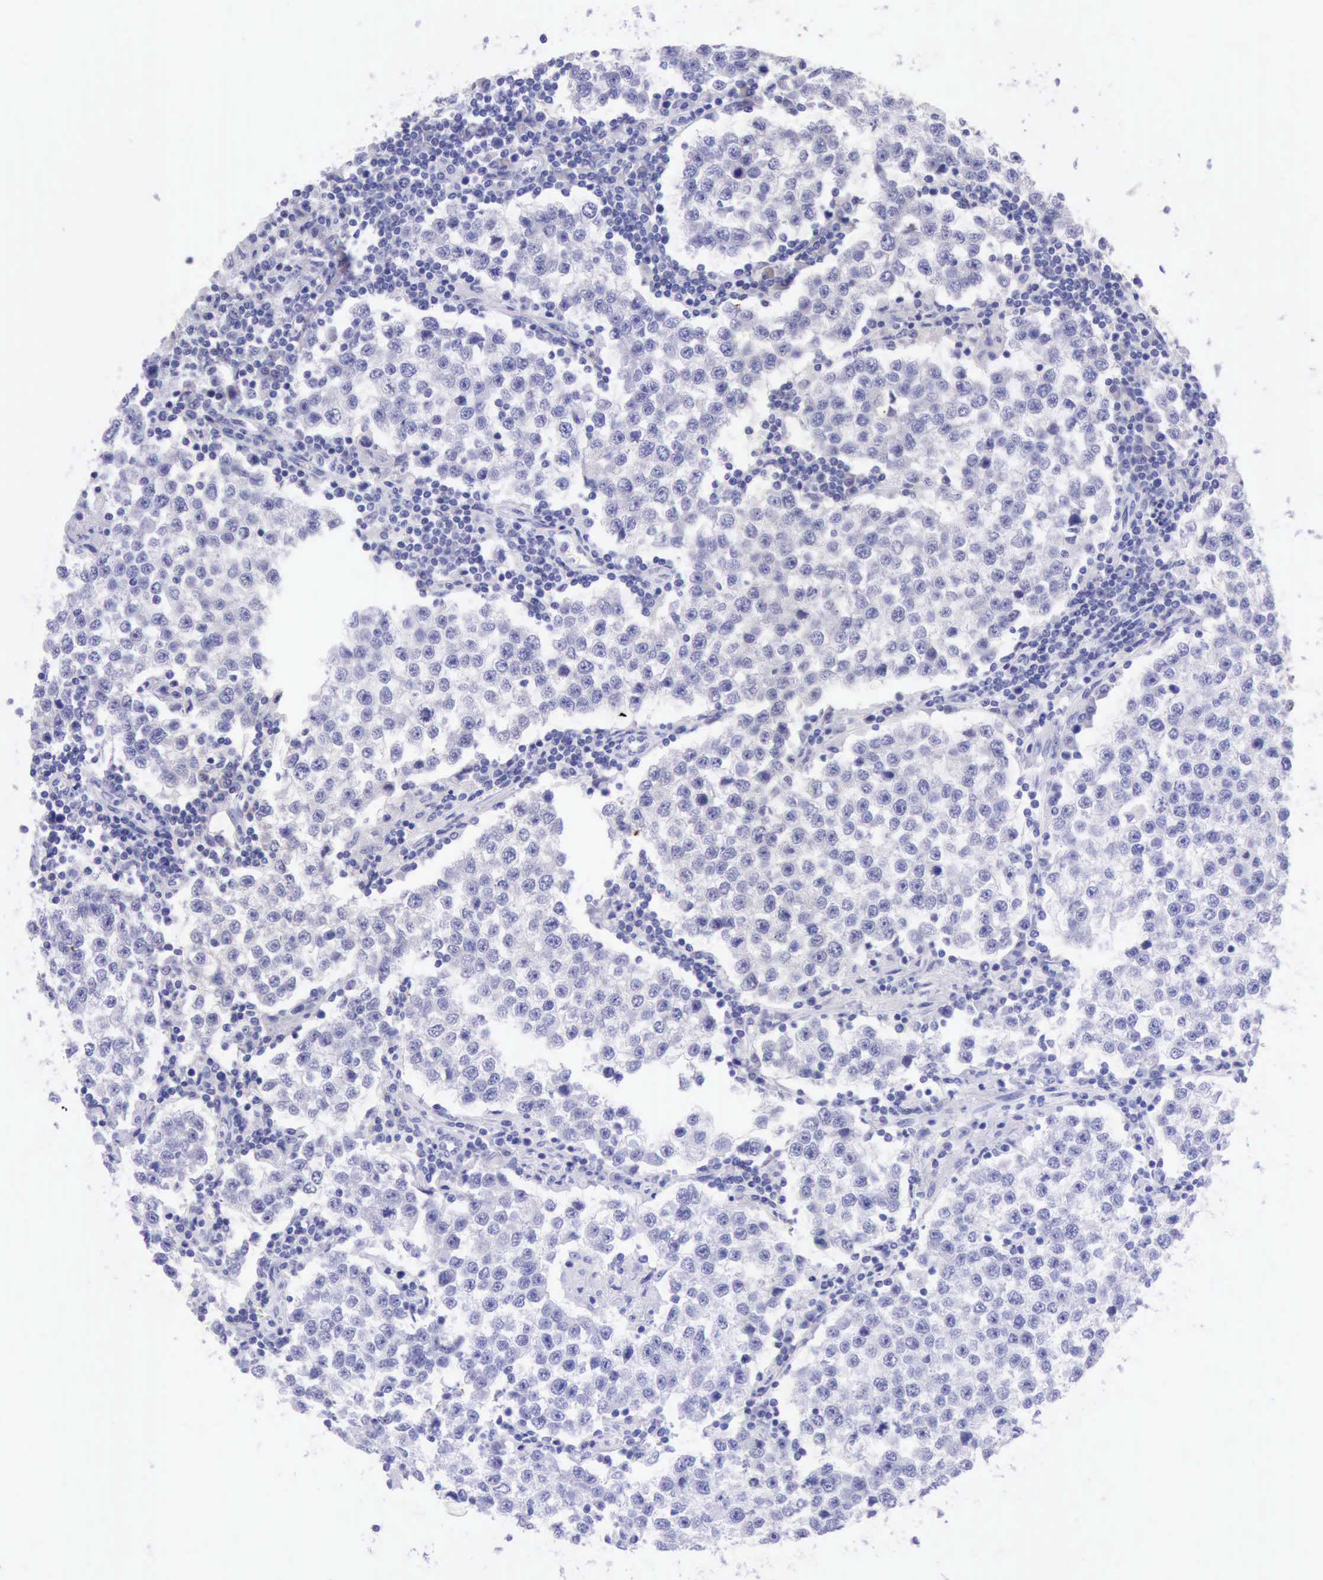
{"staining": {"intensity": "negative", "quantity": "none", "location": "none"}, "tissue": "testis cancer", "cell_type": "Tumor cells", "image_type": "cancer", "snomed": [{"axis": "morphology", "description": "Seminoma, NOS"}, {"axis": "topography", "description": "Testis"}], "caption": "A high-resolution photomicrograph shows IHC staining of seminoma (testis), which exhibits no significant positivity in tumor cells.", "gene": "KRT8", "patient": {"sex": "male", "age": 36}}